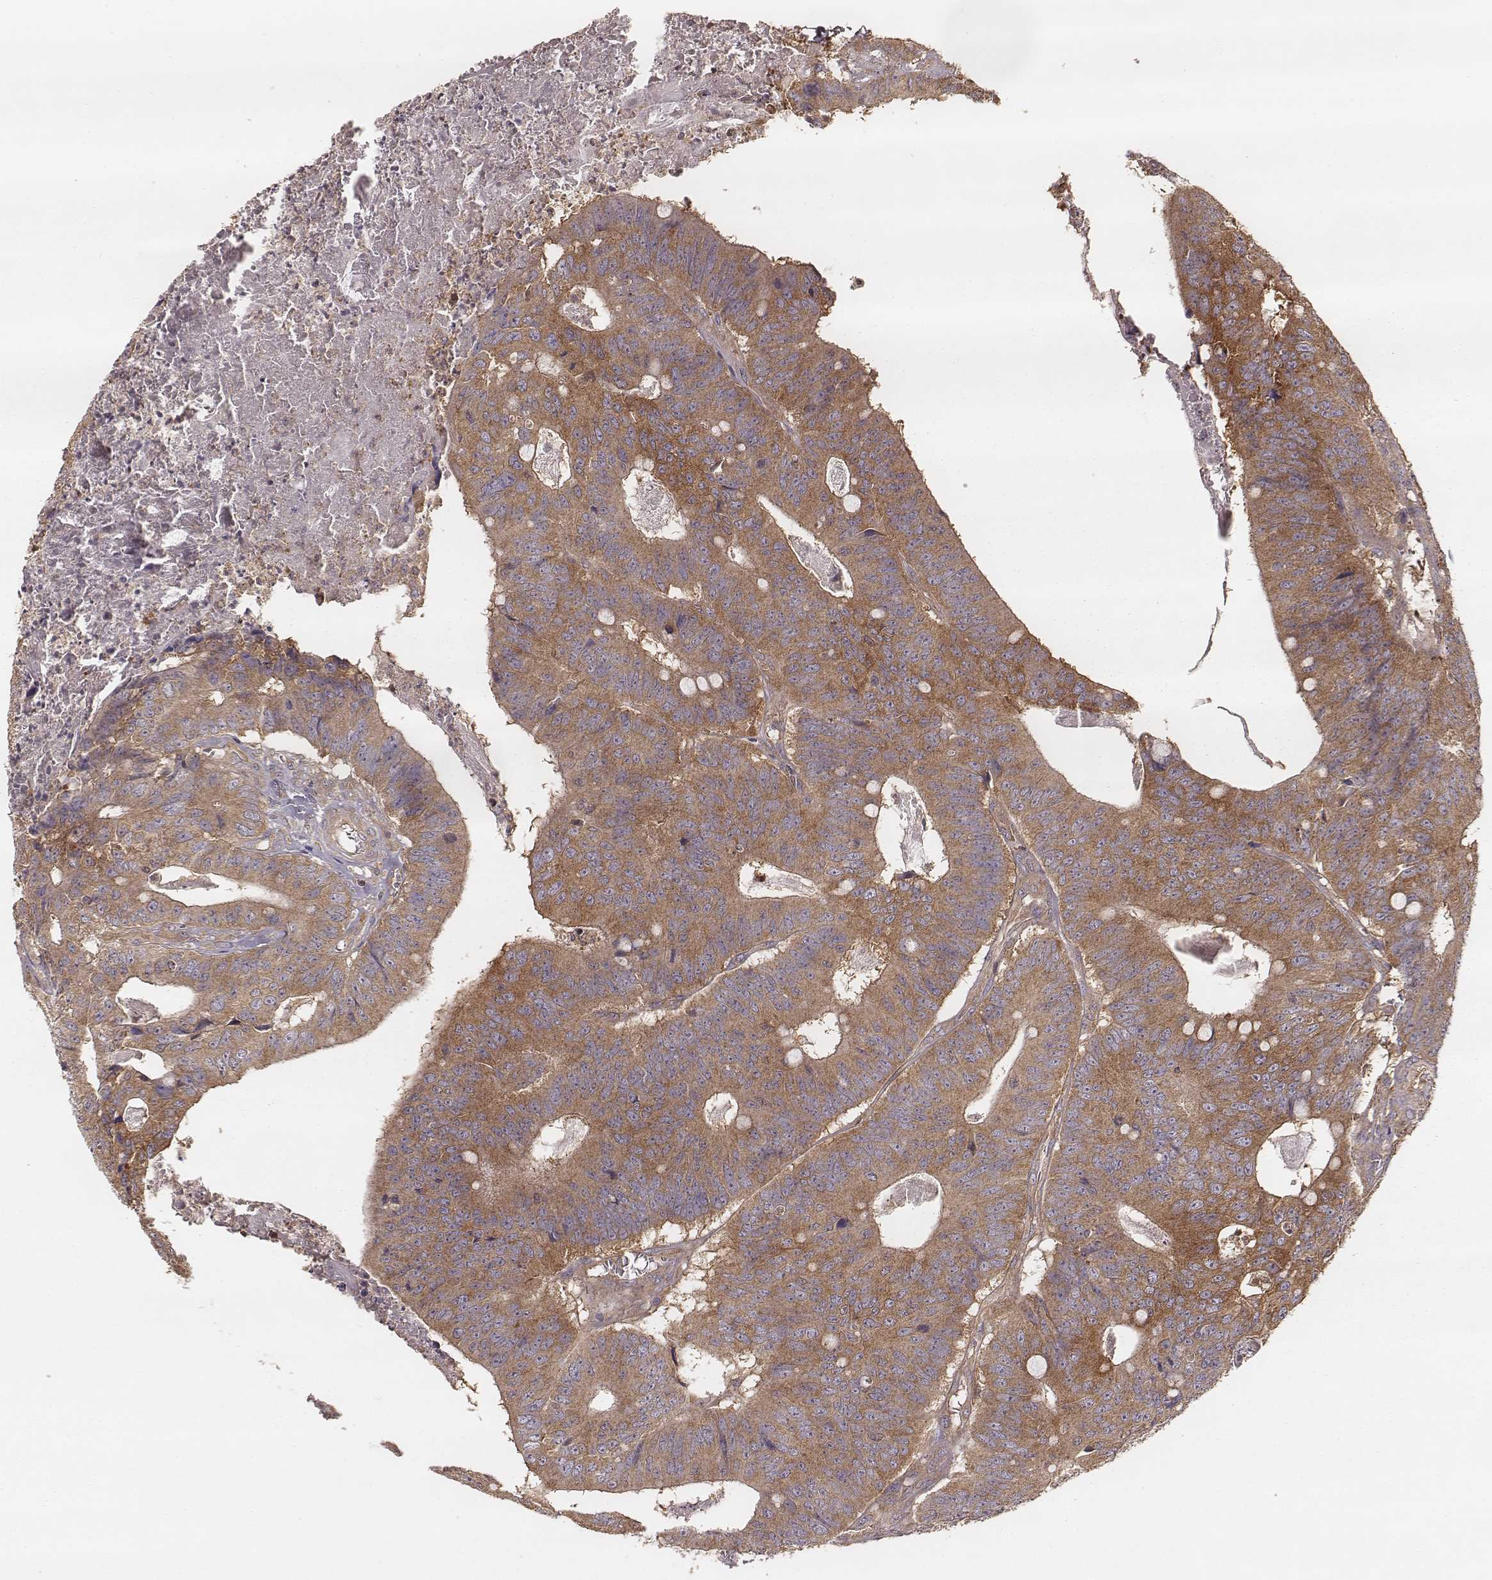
{"staining": {"intensity": "moderate", "quantity": ">75%", "location": "cytoplasmic/membranous"}, "tissue": "colorectal cancer", "cell_type": "Tumor cells", "image_type": "cancer", "snomed": [{"axis": "morphology", "description": "Adenocarcinoma, NOS"}, {"axis": "topography", "description": "Colon"}], "caption": "About >75% of tumor cells in adenocarcinoma (colorectal) show moderate cytoplasmic/membranous protein expression as visualized by brown immunohistochemical staining.", "gene": "CARS1", "patient": {"sex": "male", "age": 84}}